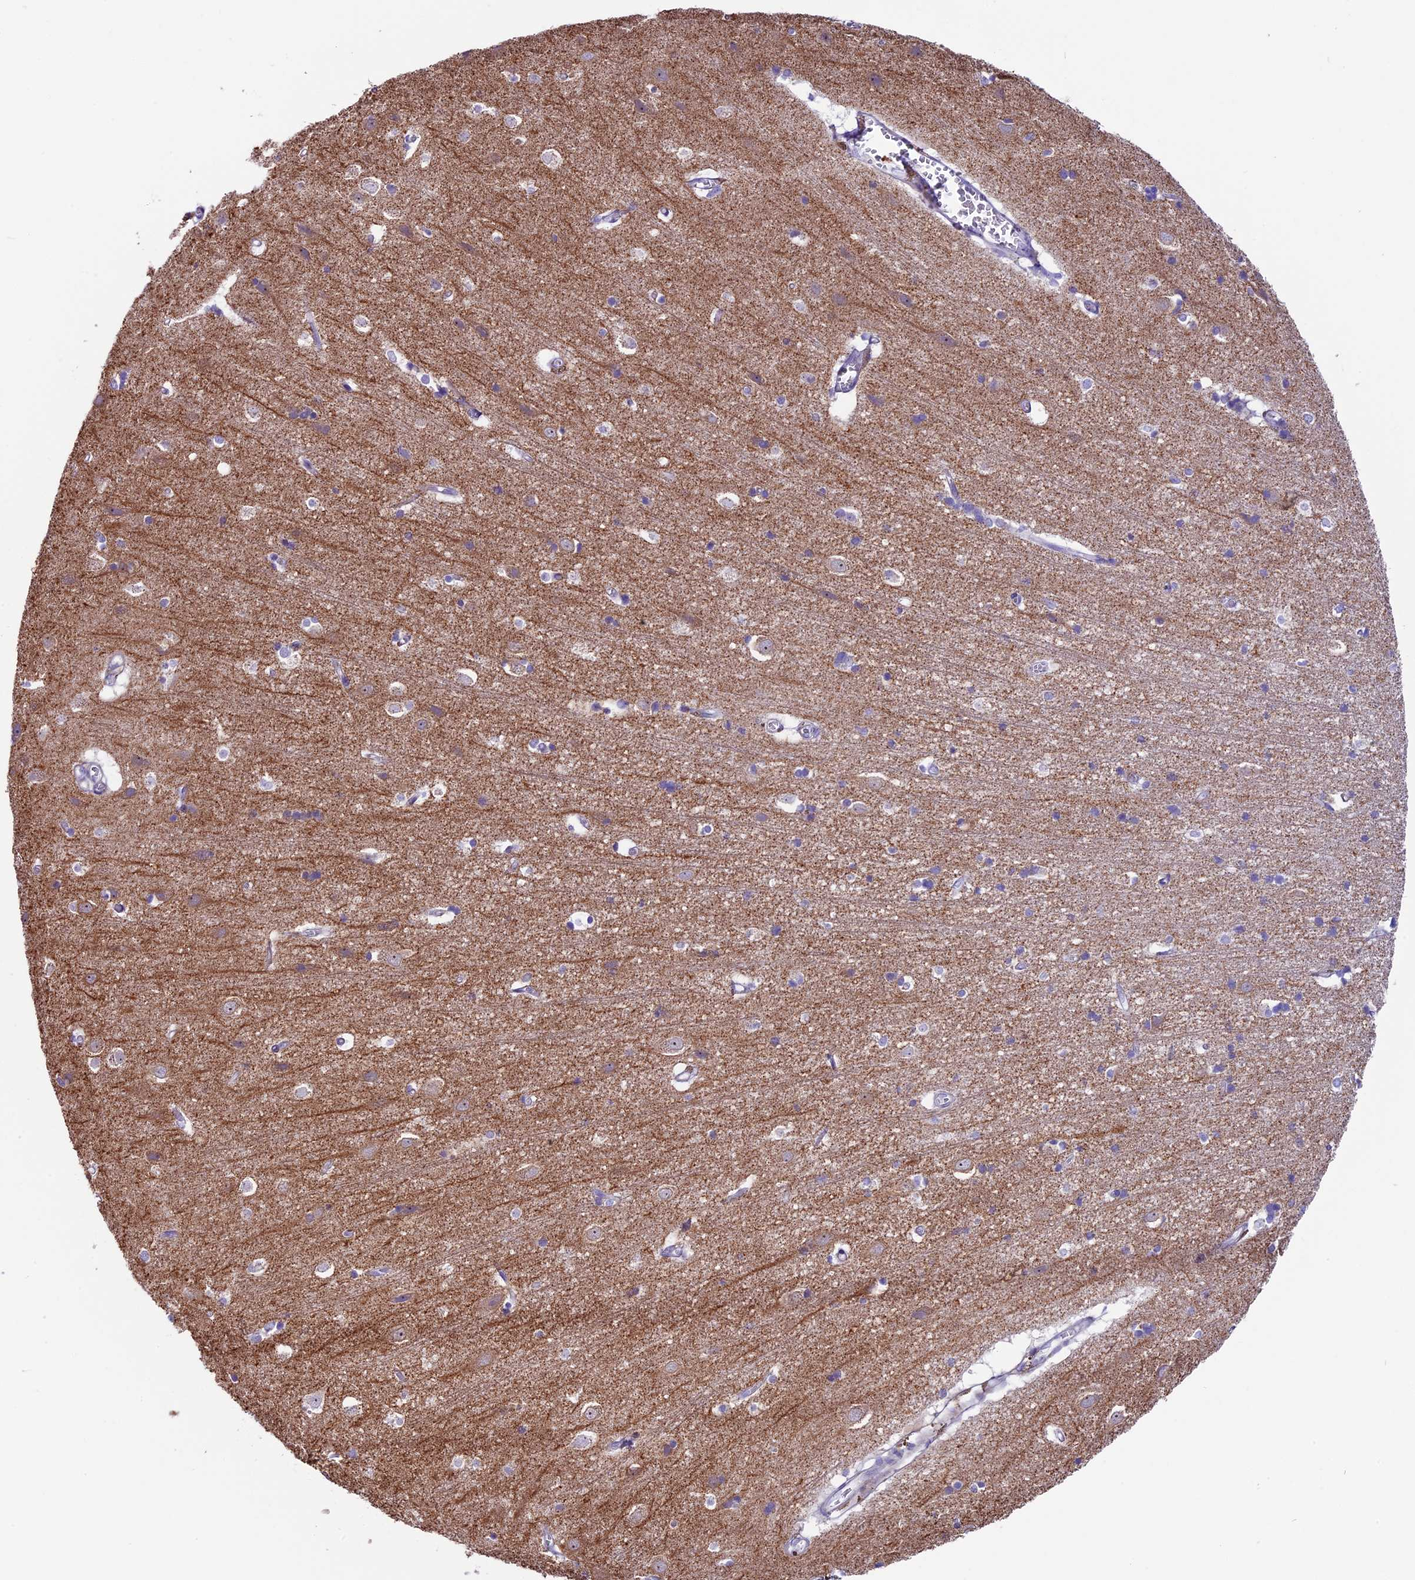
{"staining": {"intensity": "negative", "quantity": "none", "location": "none"}, "tissue": "cerebral cortex", "cell_type": "Endothelial cells", "image_type": "normal", "snomed": [{"axis": "morphology", "description": "Normal tissue, NOS"}, {"axis": "topography", "description": "Cerebral cortex"}], "caption": "Endothelial cells show no significant protein positivity in normal cerebral cortex. (DAB (3,3'-diaminobenzidine) immunohistochemistry (IHC) with hematoxylin counter stain).", "gene": "IL20RA", "patient": {"sex": "male", "age": 54}}